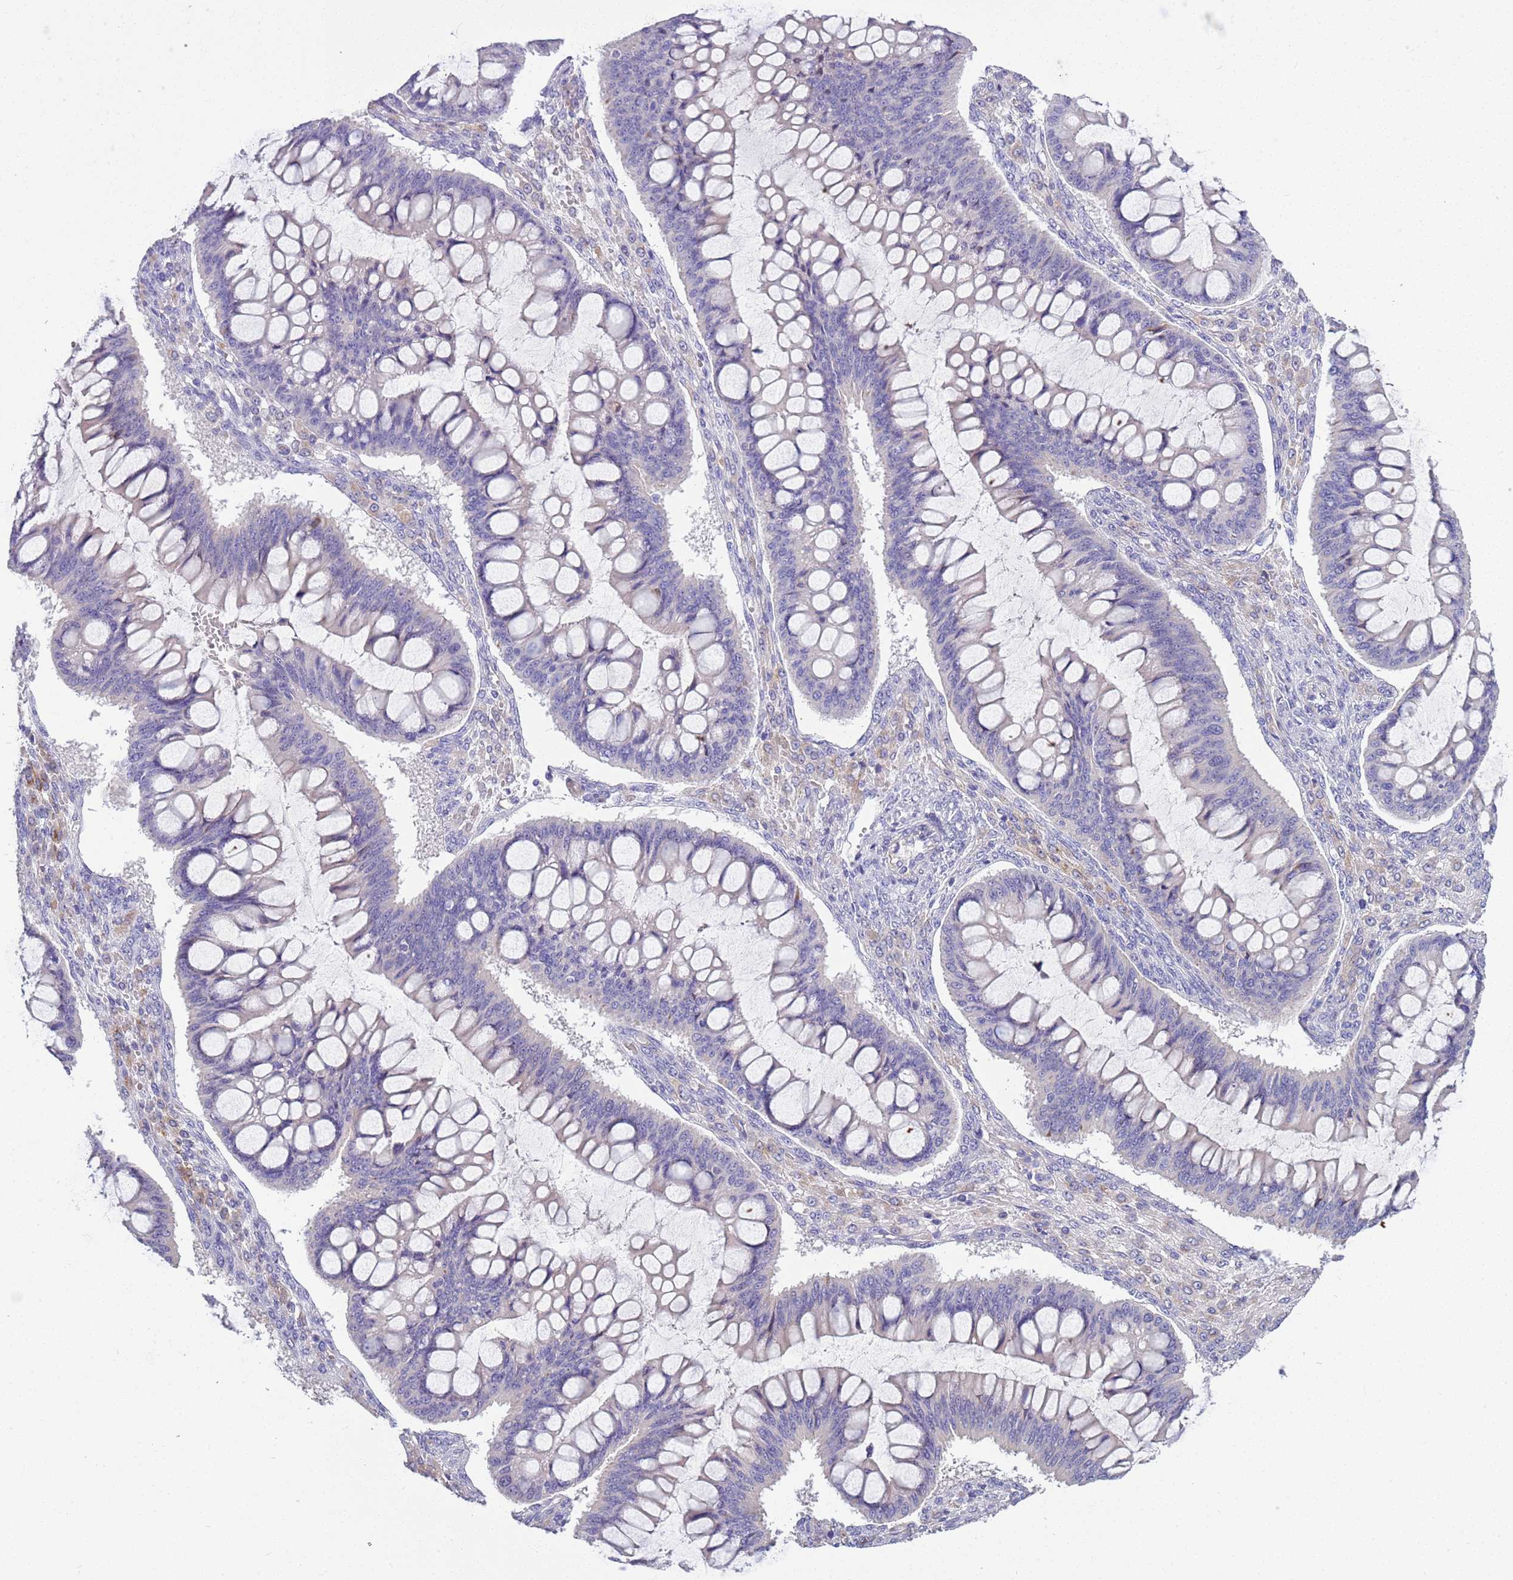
{"staining": {"intensity": "negative", "quantity": "none", "location": "none"}, "tissue": "ovarian cancer", "cell_type": "Tumor cells", "image_type": "cancer", "snomed": [{"axis": "morphology", "description": "Cystadenocarcinoma, mucinous, NOS"}, {"axis": "topography", "description": "Ovary"}], "caption": "Immunohistochemistry (IHC) histopathology image of human ovarian mucinous cystadenocarcinoma stained for a protein (brown), which reveals no expression in tumor cells.", "gene": "BRMS1L", "patient": {"sex": "female", "age": 73}}